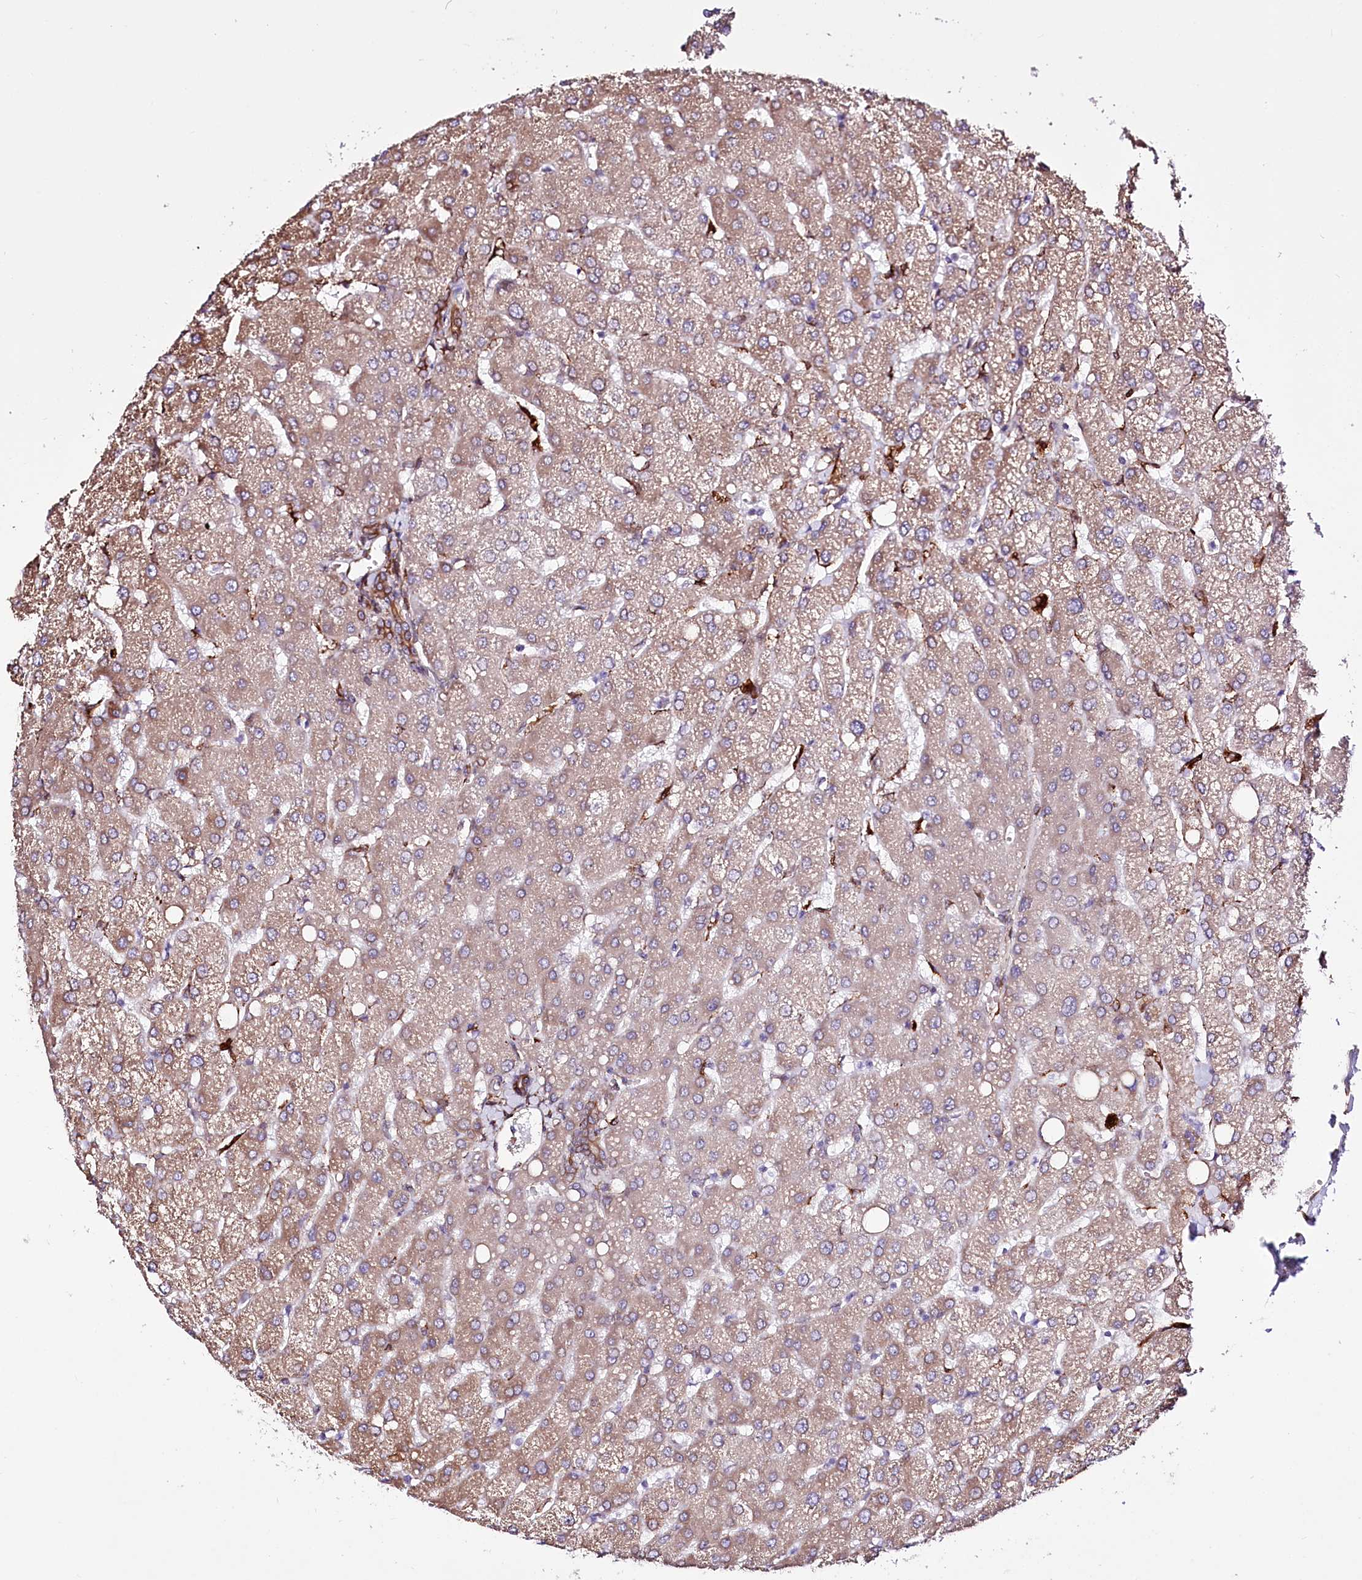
{"staining": {"intensity": "moderate", "quantity": "25%-75%", "location": "cytoplasmic/membranous"}, "tissue": "liver", "cell_type": "Cholangiocytes", "image_type": "normal", "snomed": [{"axis": "morphology", "description": "Normal tissue, NOS"}, {"axis": "topography", "description": "Liver"}], "caption": "A medium amount of moderate cytoplasmic/membranous expression is identified in approximately 25%-75% of cholangiocytes in benign liver.", "gene": "WWC1", "patient": {"sex": "female", "age": 54}}